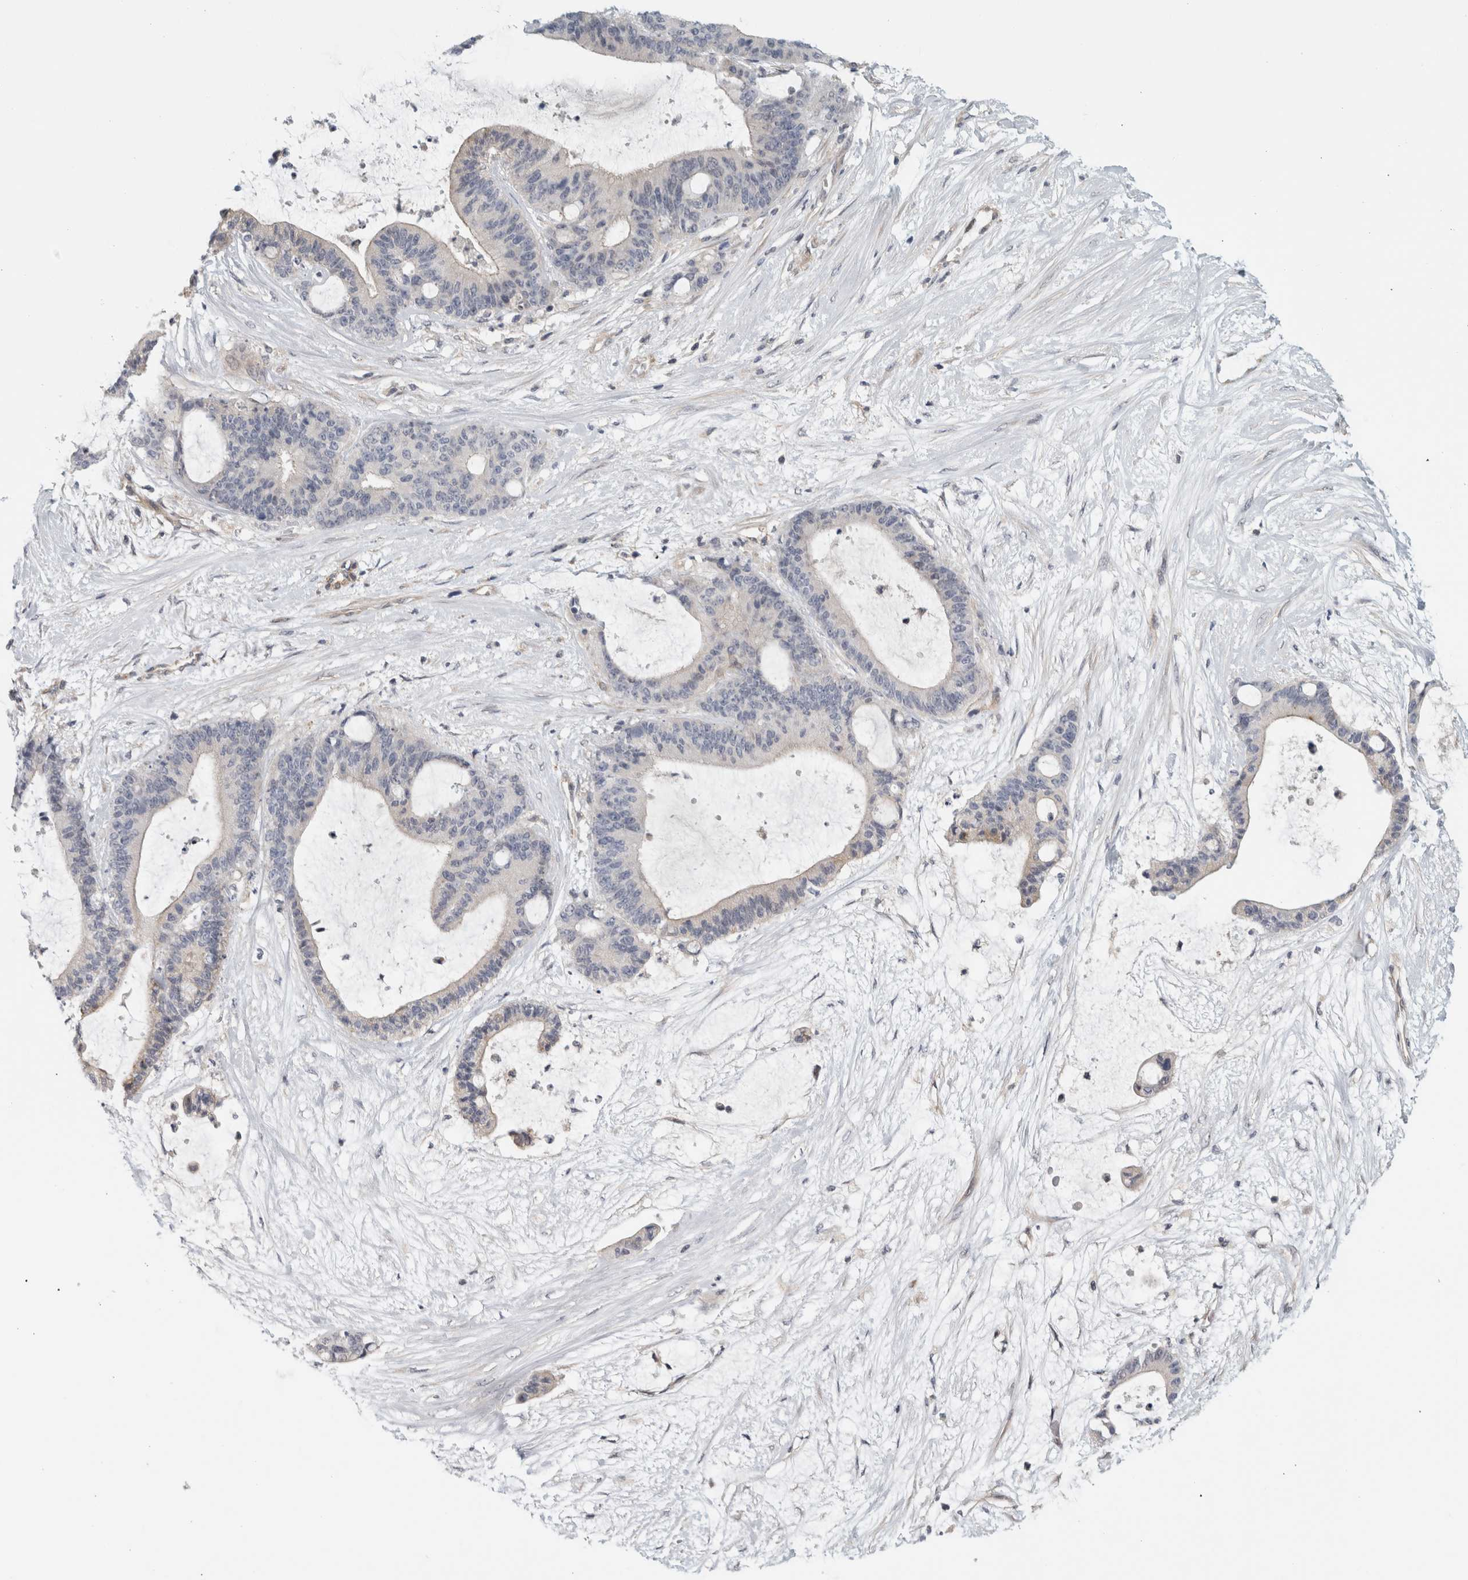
{"staining": {"intensity": "negative", "quantity": "none", "location": "none"}, "tissue": "liver cancer", "cell_type": "Tumor cells", "image_type": "cancer", "snomed": [{"axis": "morphology", "description": "Cholangiocarcinoma"}, {"axis": "topography", "description": "Liver"}], "caption": "Tumor cells are negative for protein expression in human liver cholangiocarcinoma. (DAB (3,3'-diaminobenzidine) immunohistochemistry (IHC), high magnification).", "gene": "ZNF804B", "patient": {"sex": "female", "age": 73}}